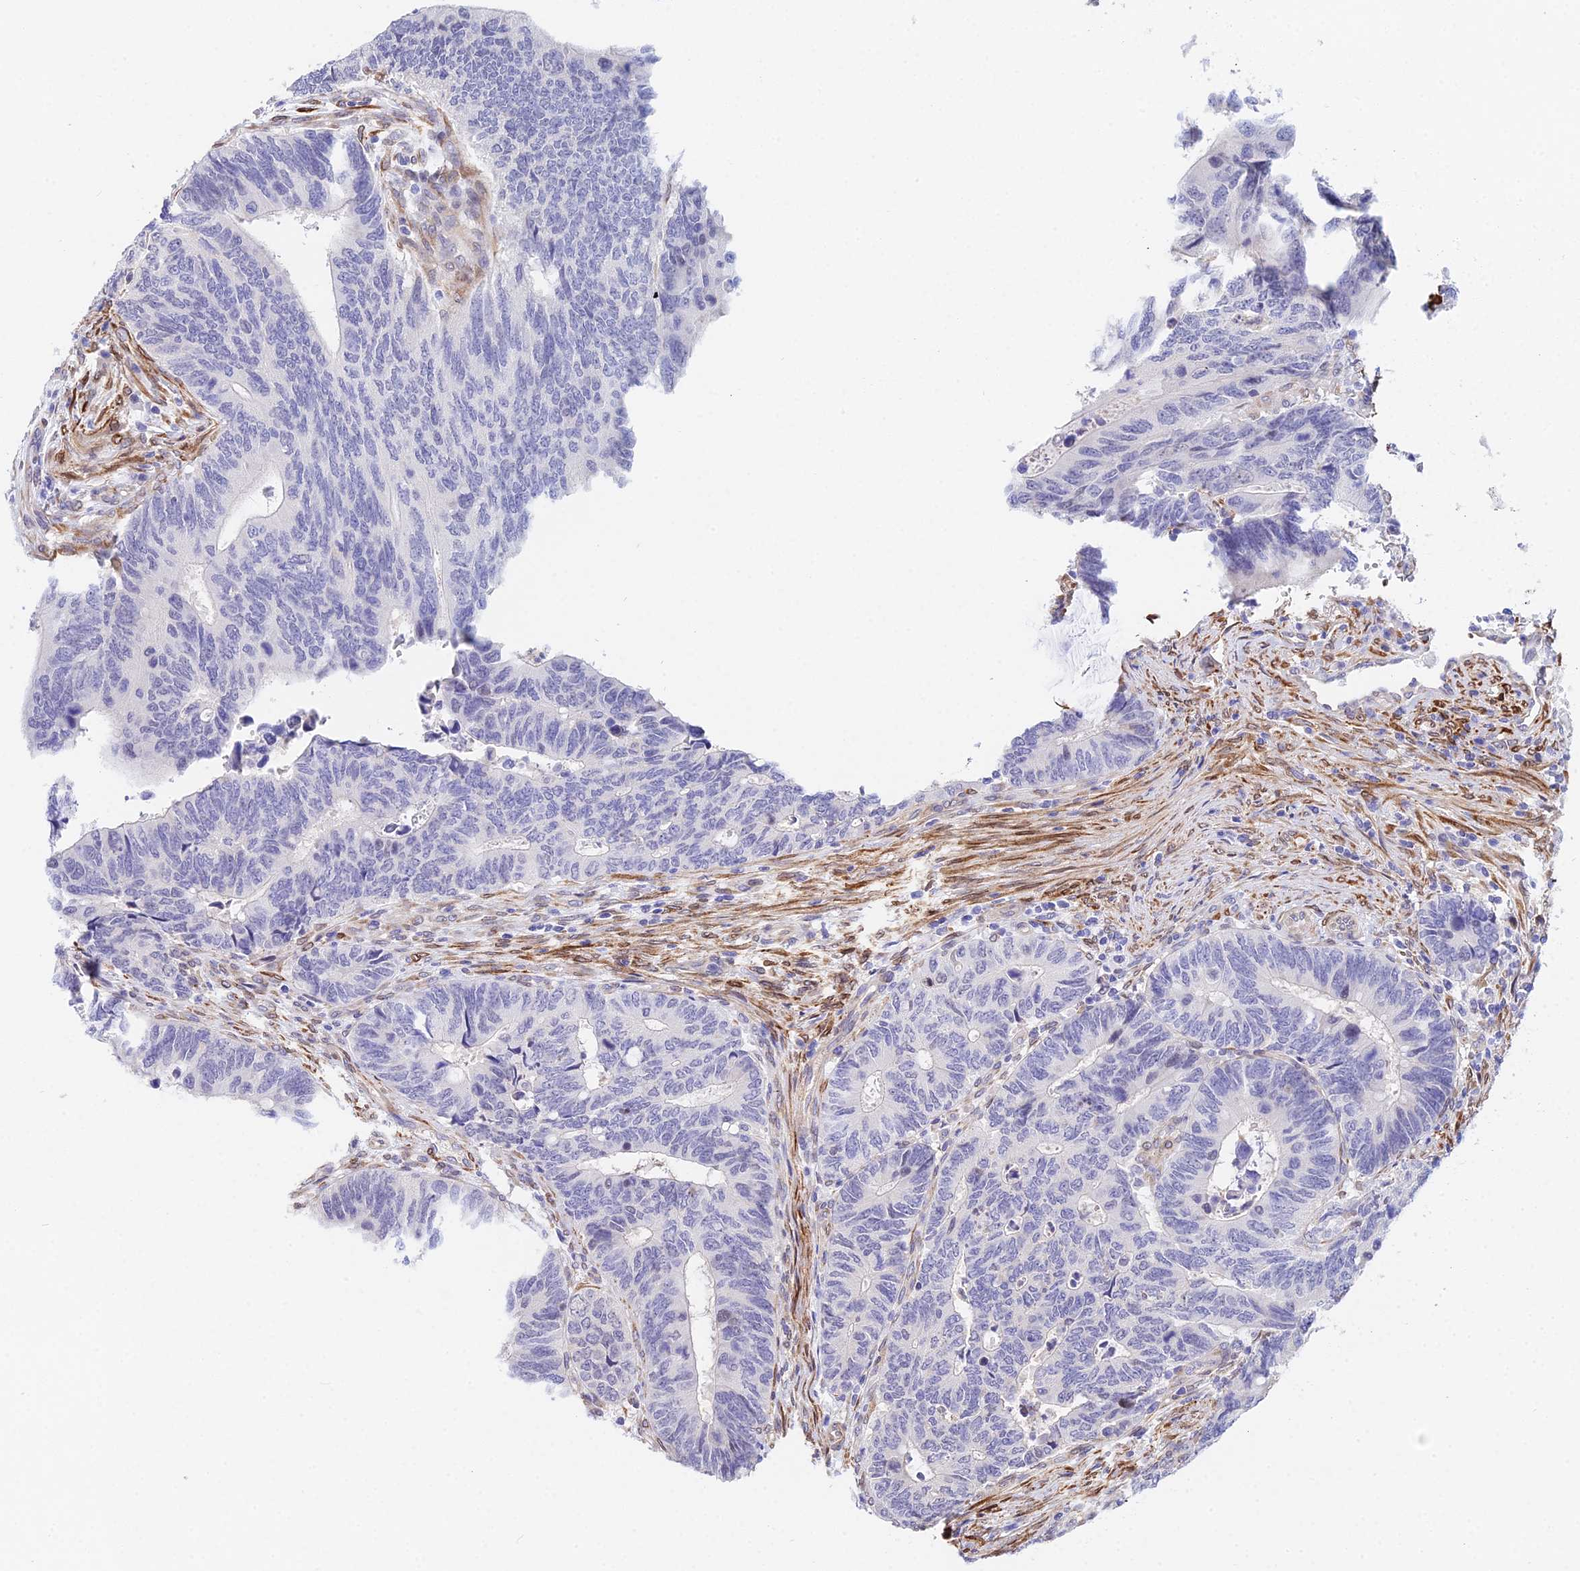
{"staining": {"intensity": "negative", "quantity": "none", "location": "none"}, "tissue": "colorectal cancer", "cell_type": "Tumor cells", "image_type": "cancer", "snomed": [{"axis": "morphology", "description": "Adenocarcinoma, NOS"}, {"axis": "topography", "description": "Colon"}], "caption": "Immunohistochemistry (IHC) of colorectal cancer (adenocarcinoma) reveals no expression in tumor cells.", "gene": "MXRA7", "patient": {"sex": "male", "age": 87}}